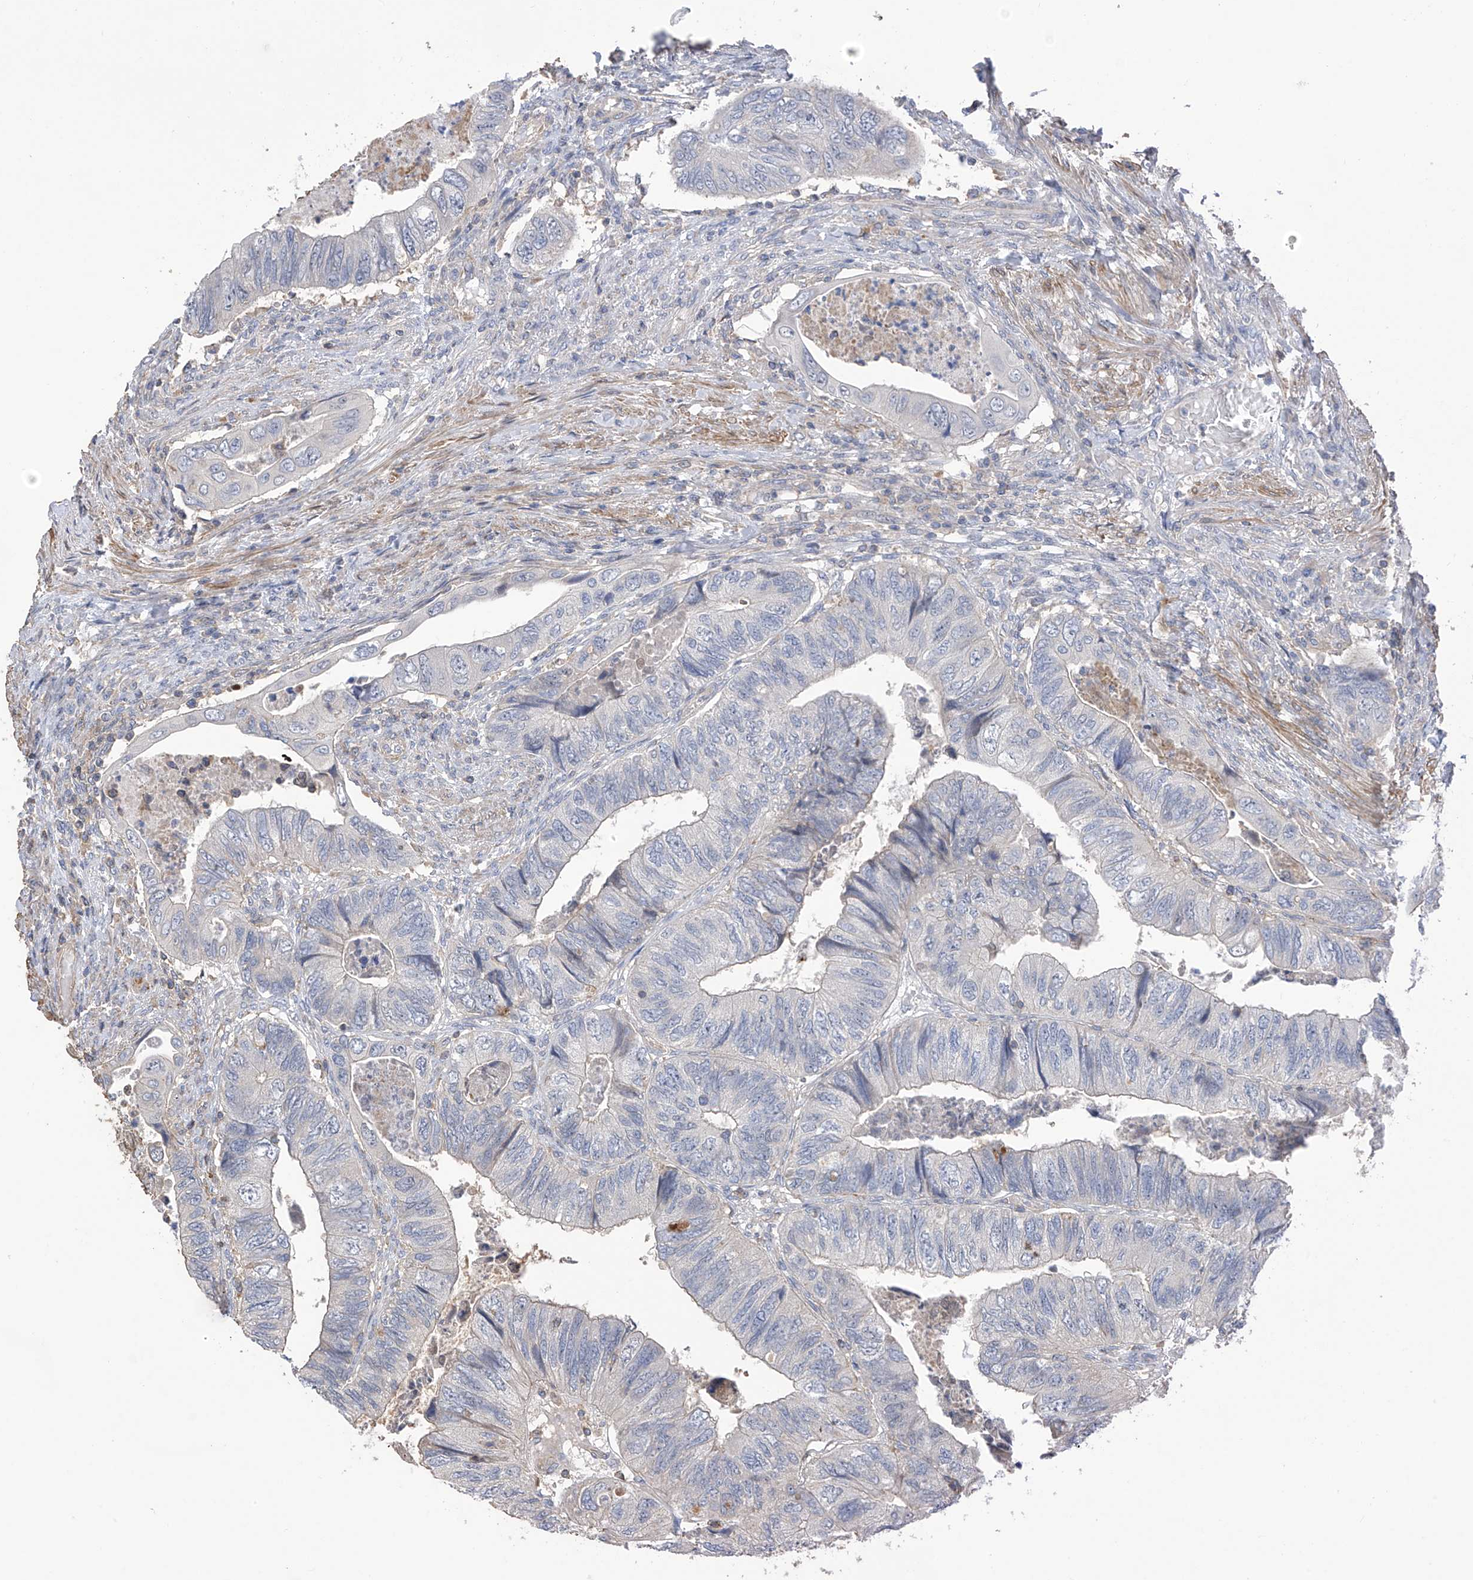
{"staining": {"intensity": "negative", "quantity": "none", "location": "none"}, "tissue": "colorectal cancer", "cell_type": "Tumor cells", "image_type": "cancer", "snomed": [{"axis": "morphology", "description": "Adenocarcinoma, NOS"}, {"axis": "topography", "description": "Rectum"}], "caption": "DAB immunohistochemical staining of adenocarcinoma (colorectal) reveals no significant positivity in tumor cells.", "gene": "SLFN14", "patient": {"sex": "male", "age": 63}}